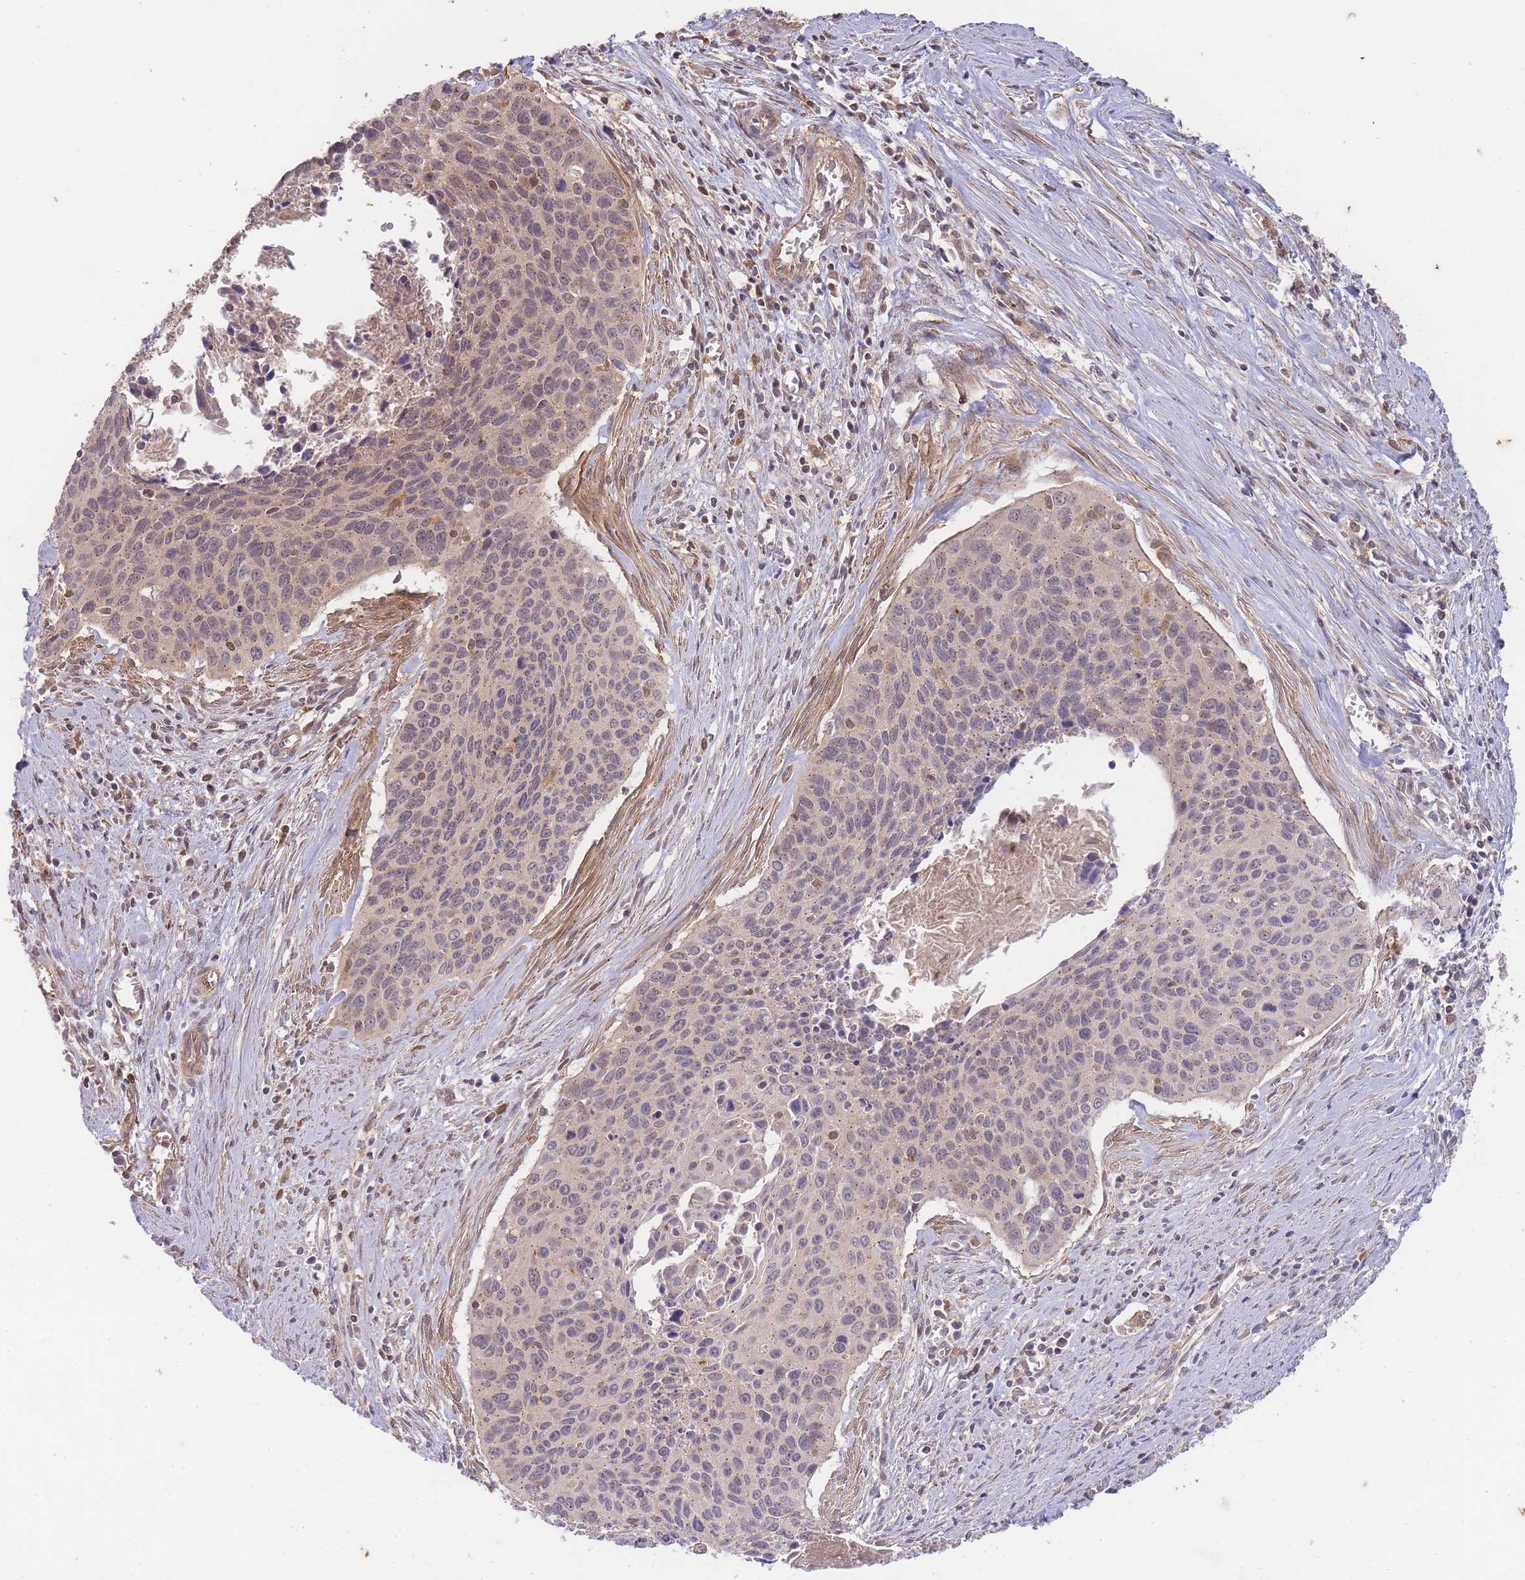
{"staining": {"intensity": "weak", "quantity": "25%-75%", "location": "nuclear"}, "tissue": "cervical cancer", "cell_type": "Tumor cells", "image_type": "cancer", "snomed": [{"axis": "morphology", "description": "Squamous cell carcinoma, NOS"}, {"axis": "topography", "description": "Cervix"}], "caption": "Immunohistochemical staining of human cervical cancer (squamous cell carcinoma) demonstrates low levels of weak nuclear protein expression in about 25%-75% of tumor cells. (DAB (3,3'-diaminobenzidine) IHC, brown staining for protein, blue staining for nuclei).", "gene": "ST8SIA4", "patient": {"sex": "female", "age": 55}}